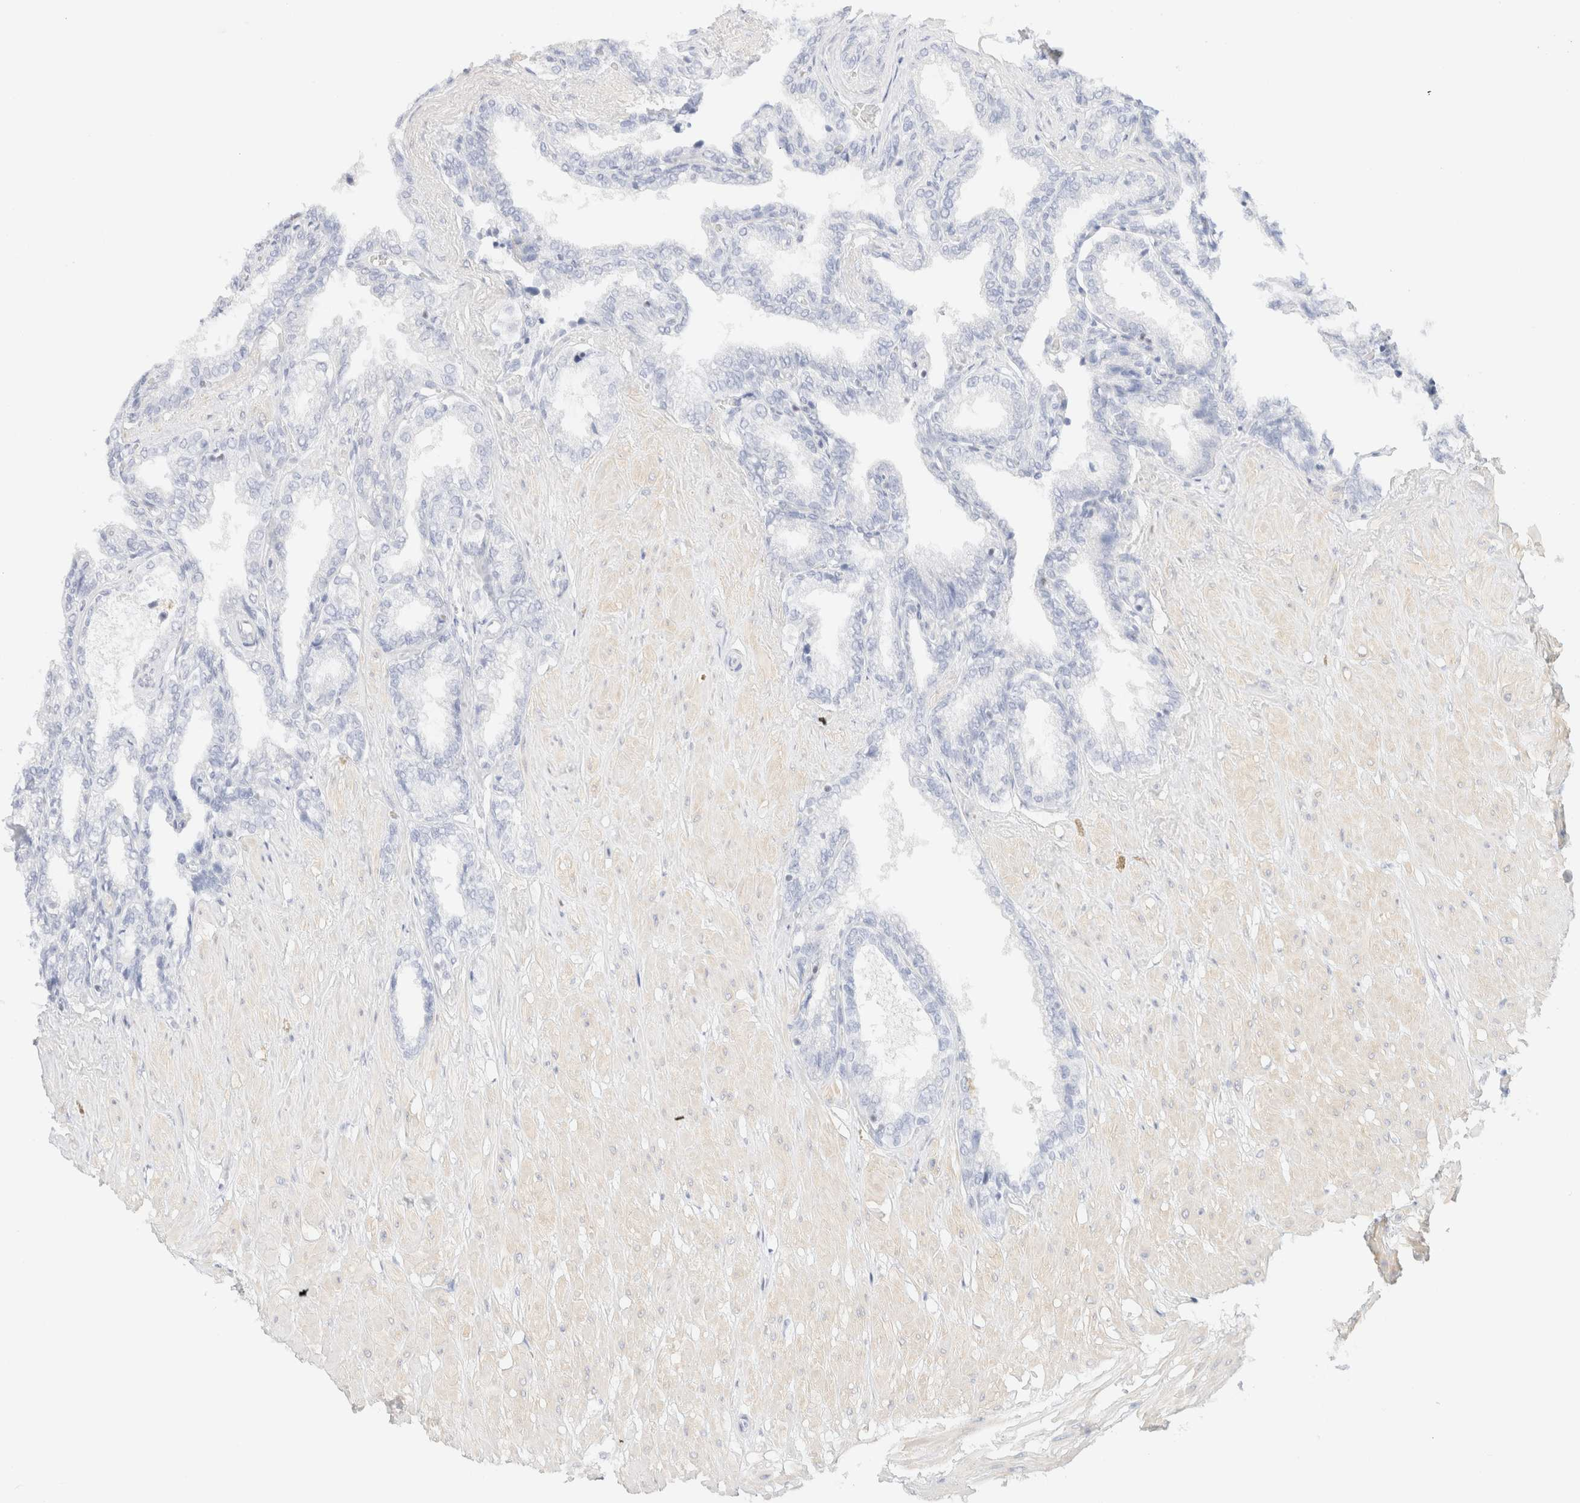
{"staining": {"intensity": "negative", "quantity": "none", "location": "none"}, "tissue": "seminal vesicle", "cell_type": "Glandular cells", "image_type": "normal", "snomed": [{"axis": "morphology", "description": "Normal tissue, NOS"}, {"axis": "topography", "description": "Seminal veicle"}], "caption": "A micrograph of seminal vesicle stained for a protein exhibits no brown staining in glandular cells. Nuclei are stained in blue.", "gene": "IKZF3", "patient": {"sex": "male", "age": 46}}